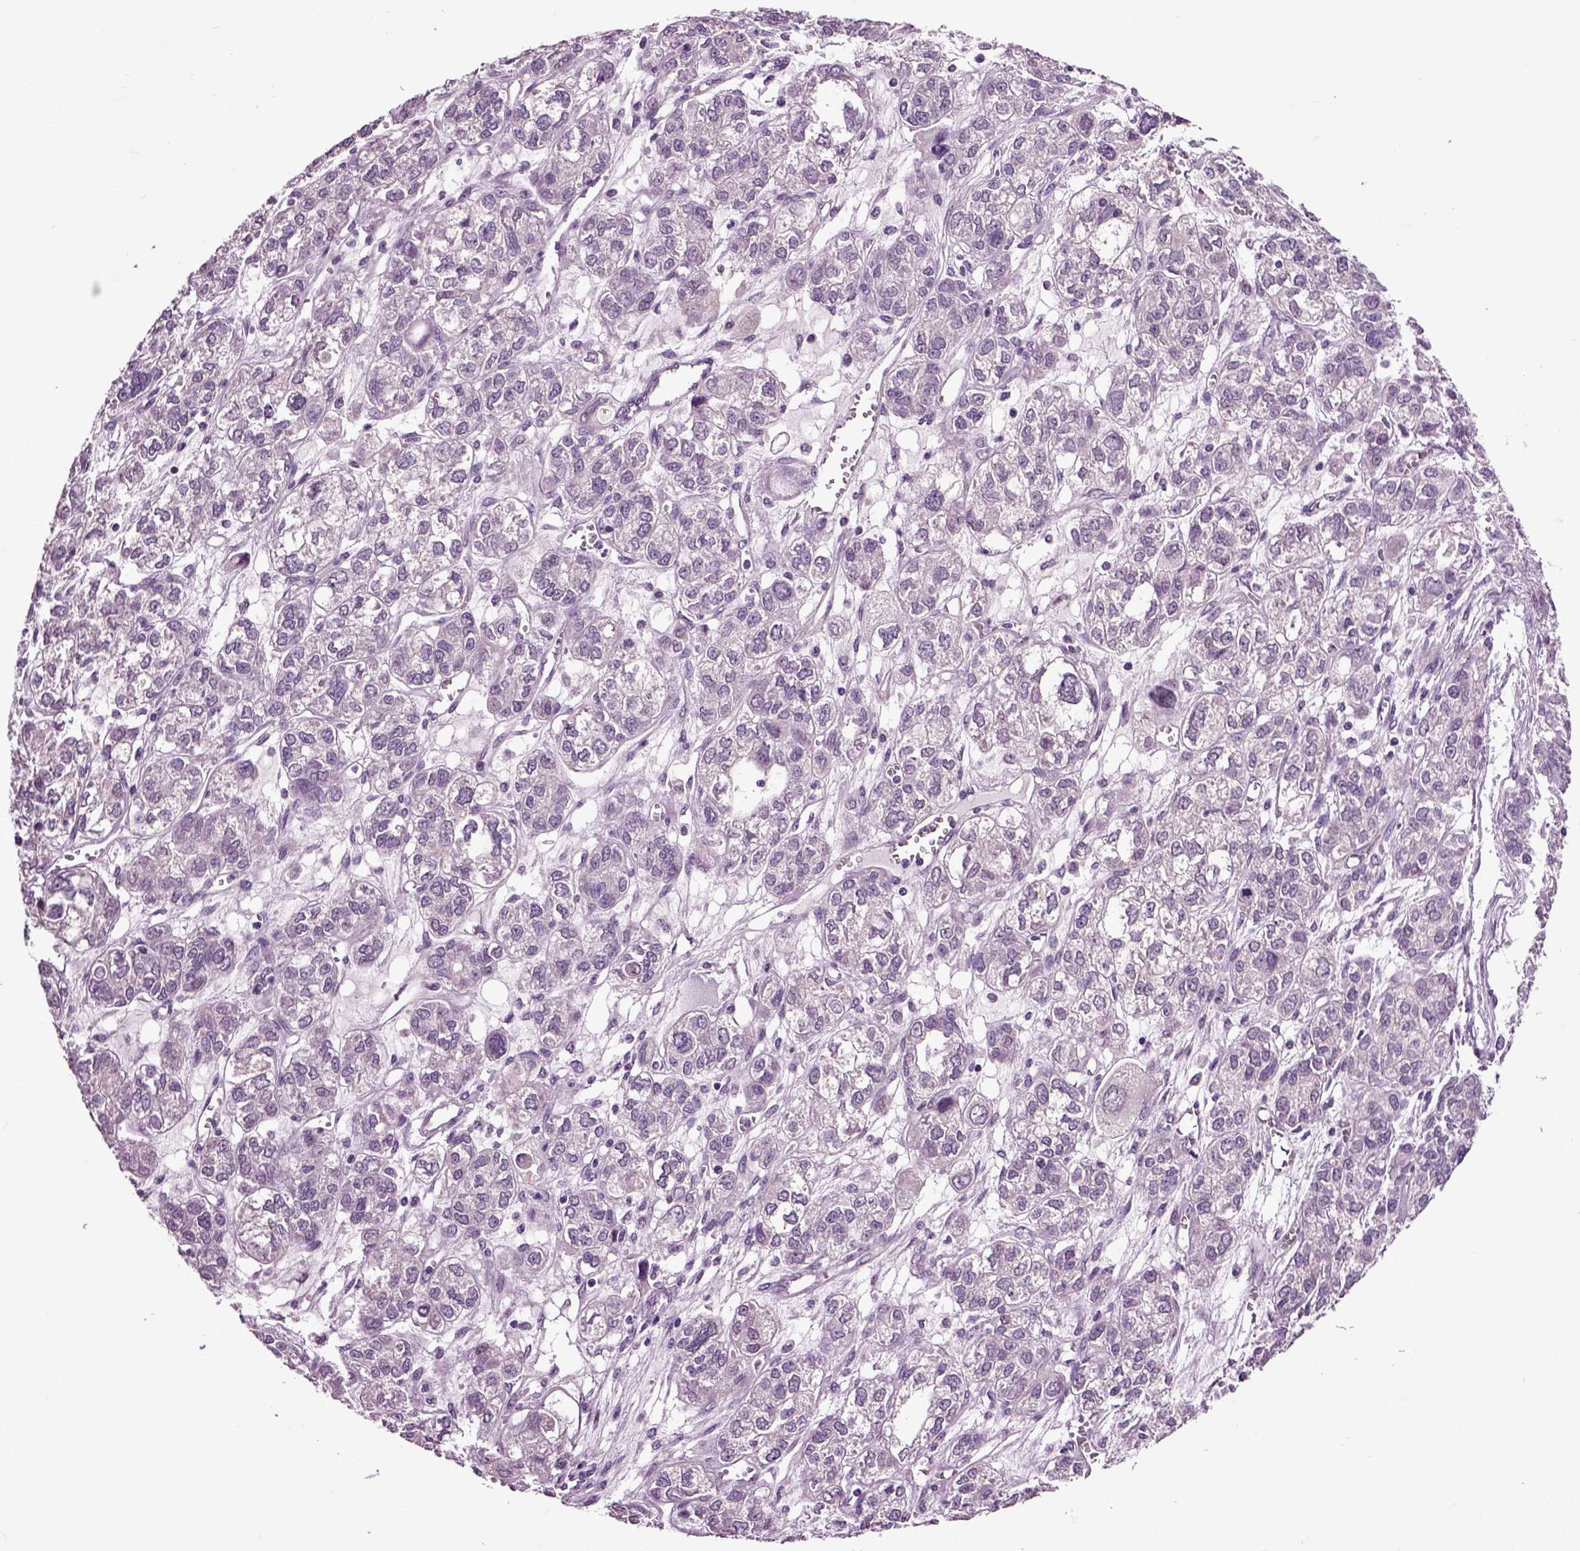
{"staining": {"intensity": "negative", "quantity": "none", "location": "none"}, "tissue": "ovarian cancer", "cell_type": "Tumor cells", "image_type": "cancer", "snomed": [{"axis": "morphology", "description": "Carcinoma, endometroid"}, {"axis": "topography", "description": "Ovary"}], "caption": "High magnification brightfield microscopy of ovarian endometroid carcinoma stained with DAB (3,3'-diaminobenzidine) (brown) and counterstained with hematoxylin (blue): tumor cells show no significant staining. Nuclei are stained in blue.", "gene": "CRHR1", "patient": {"sex": "female", "age": 64}}